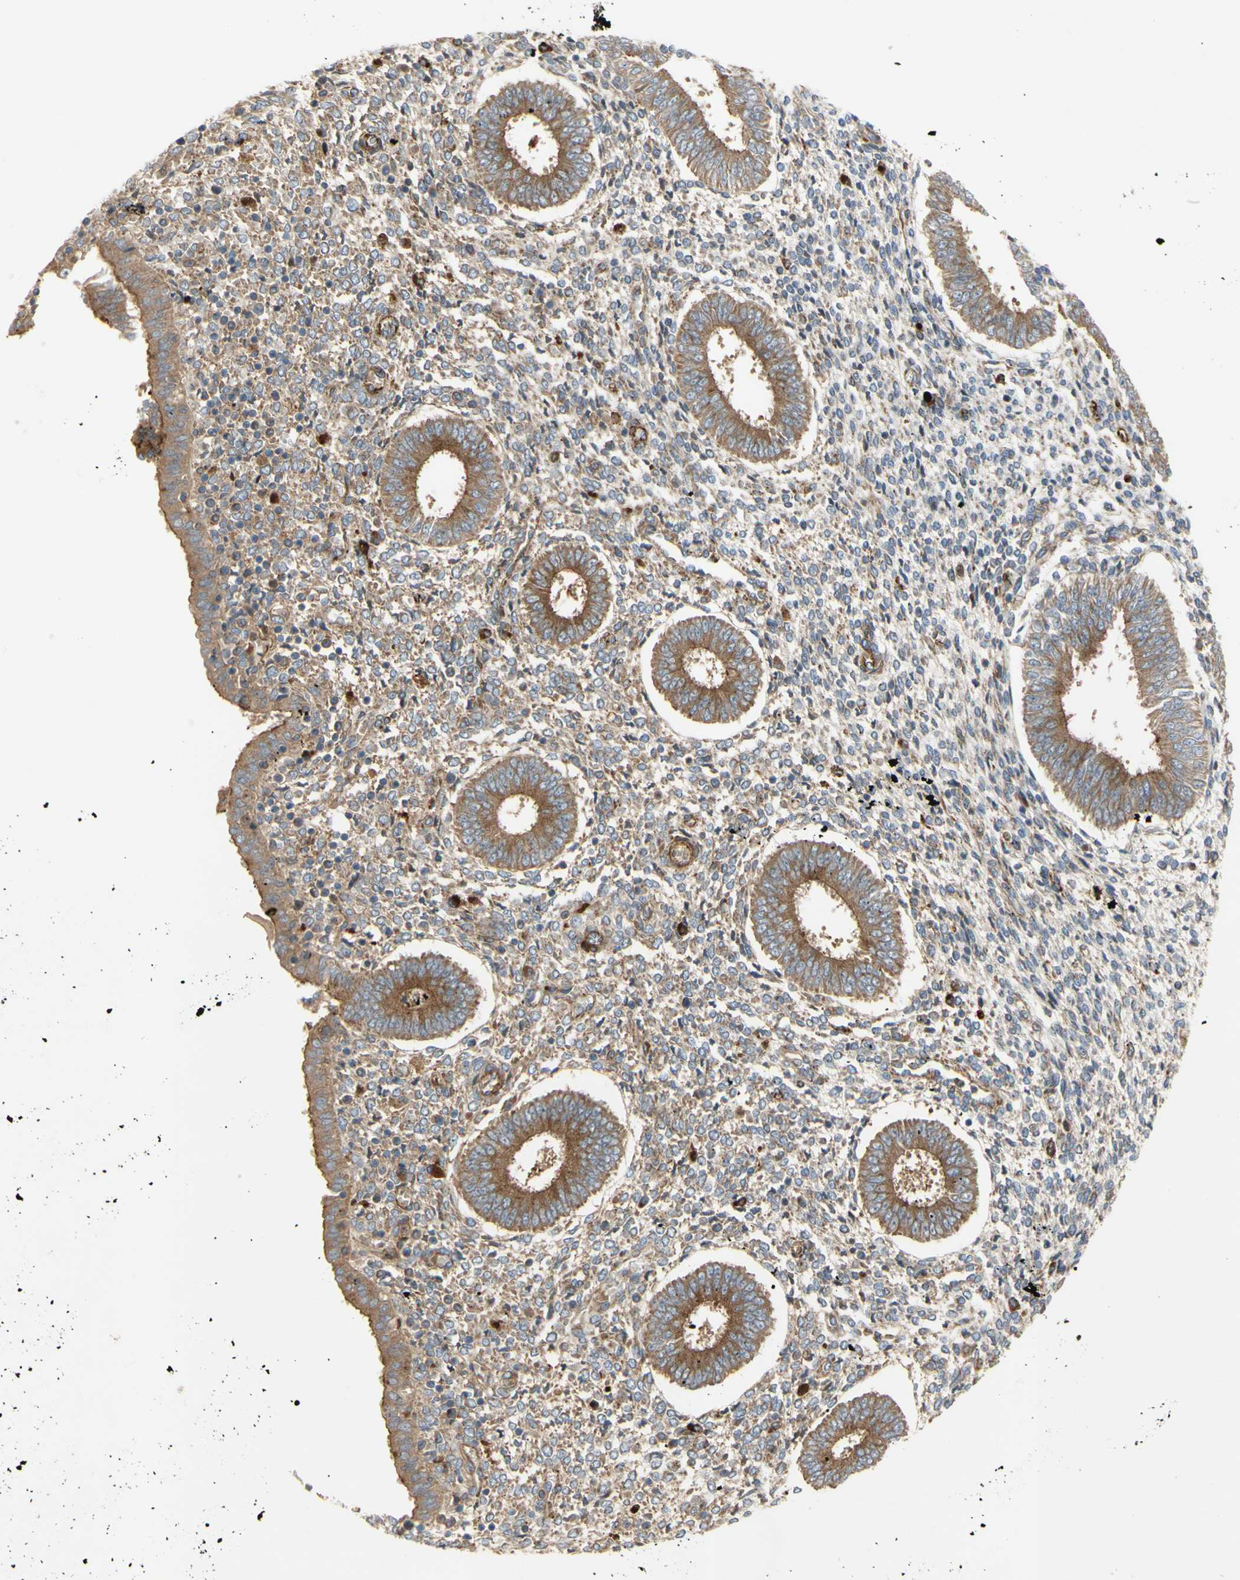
{"staining": {"intensity": "weak", "quantity": "25%-75%", "location": "cytoplasmic/membranous"}, "tissue": "endometrium", "cell_type": "Cells in endometrial stroma", "image_type": "normal", "snomed": [{"axis": "morphology", "description": "Normal tissue, NOS"}, {"axis": "topography", "description": "Endometrium"}], "caption": "Brown immunohistochemical staining in normal human endometrium reveals weak cytoplasmic/membranous staining in approximately 25%-75% of cells in endometrial stroma.", "gene": "TUBG2", "patient": {"sex": "female", "age": 35}}